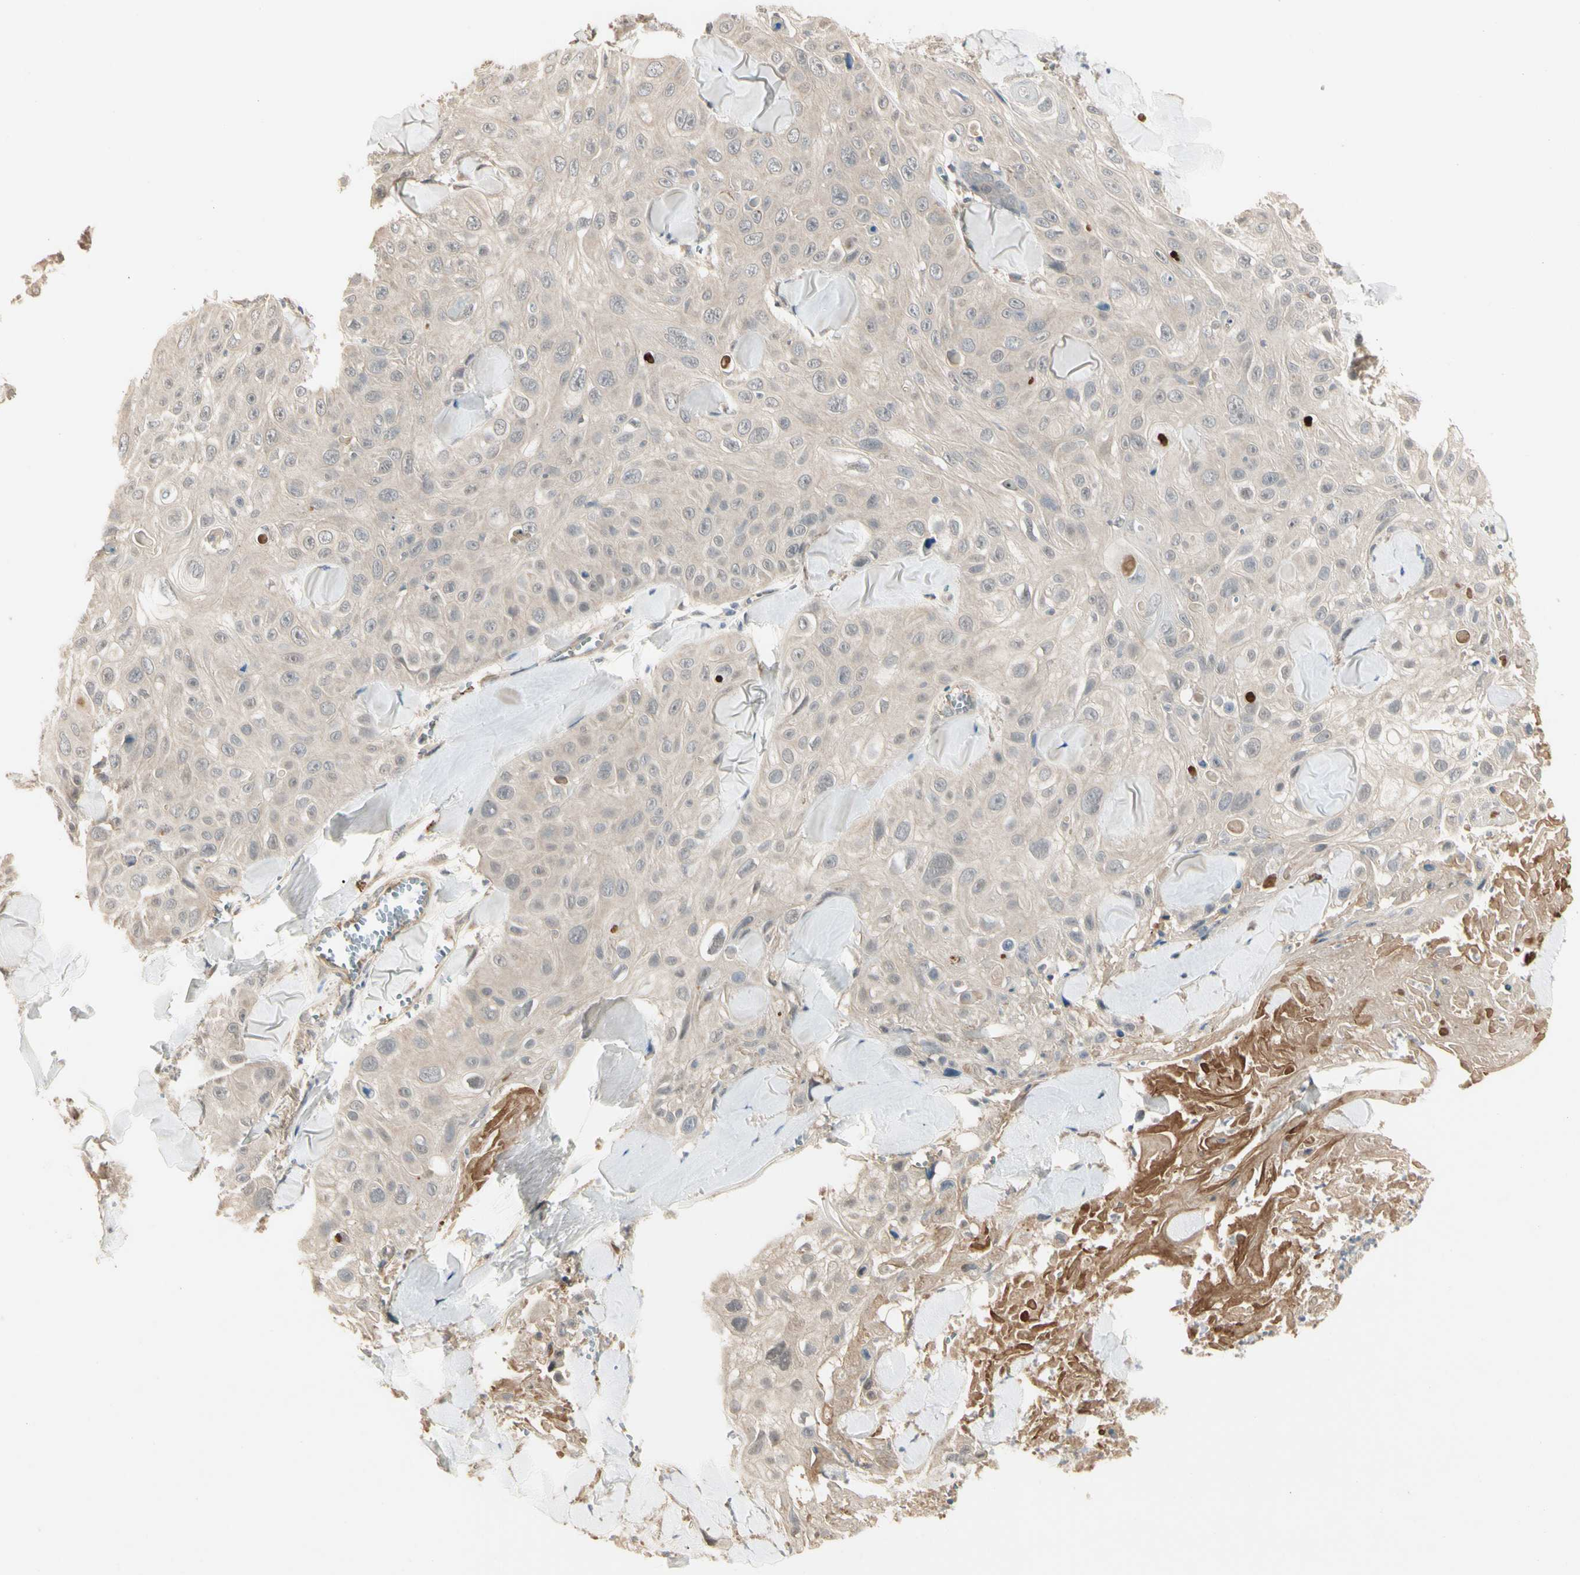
{"staining": {"intensity": "weak", "quantity": "<25%", "location": "cytoplasmic/membranous"}, "tissue": "skin cancer", "cell_type": "Tumor cells", "image_type": "cancer", "snomed": [{"axis": "morphology", "description": "Squamous cell carcinoma, NOS"}, {"axis": "topography", "description": "Skin"}], "caption": "A high-resolution micrograph shows IHC staining of skin squamous cell carcinoma, which shows no significant expression in tumor cells. (Immunohistochemistry, brightfield microscopy, high magnification).", "gene": "ATG4C", "patient": {"sex": "male", "age": 86}}